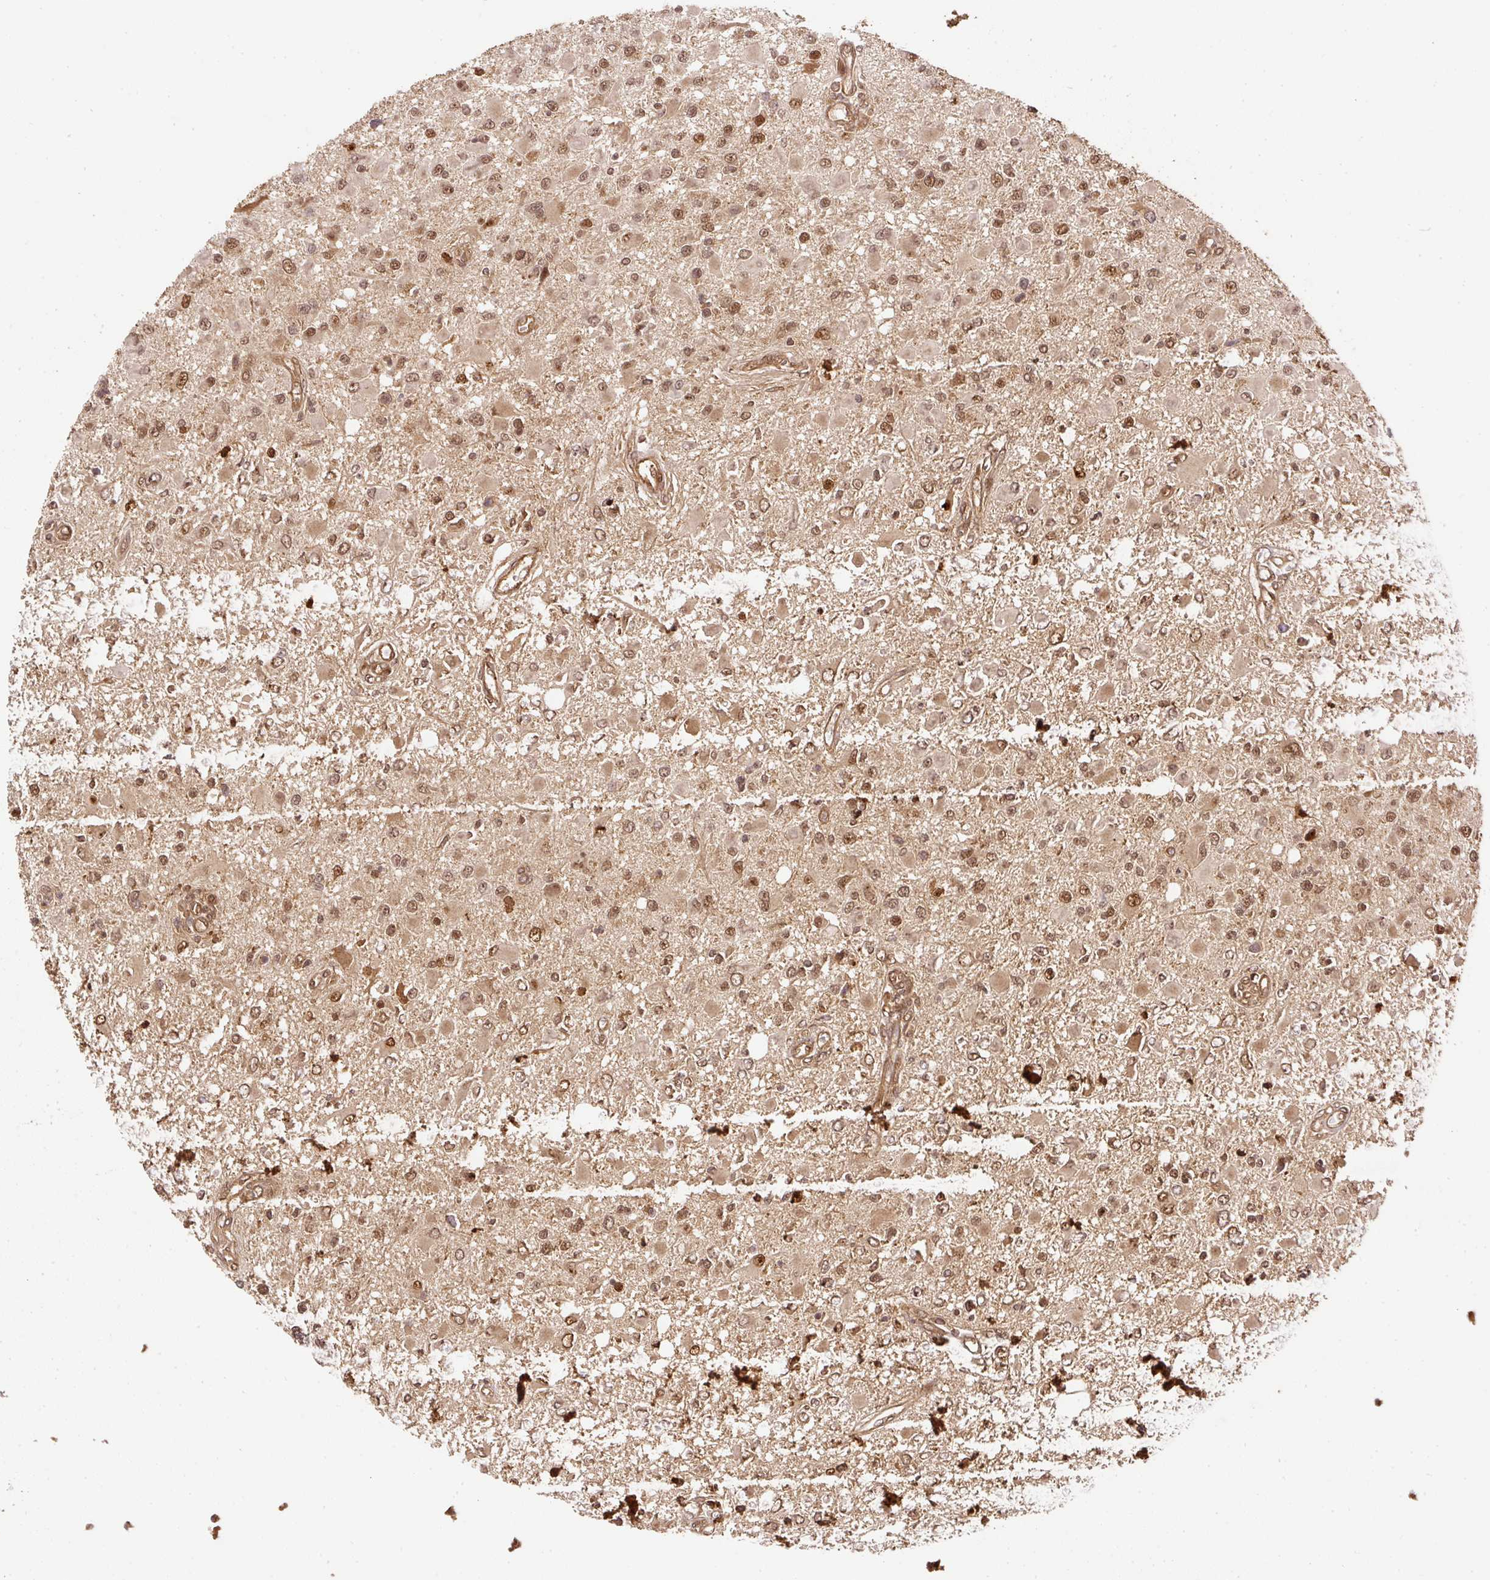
{"staining": {"intensity": "moderate", "quantity": ">75%", "location": "nuclear"}, "tissue": "glioma", "cell_type": "Tumor cells", "image_type": "cancer", "snomed": [{"axis": "morphology", "description": "Glioma, malignant, High grade"}, {"axis": "topography", "description": "Brain"}], "caption": "Tumor cells demonstrate medium levels of moderate nuclear positivity in about >75% of cells in human glioma.", "gene": "PSMD1", "patient": {"sex": "male", "age": 53}}